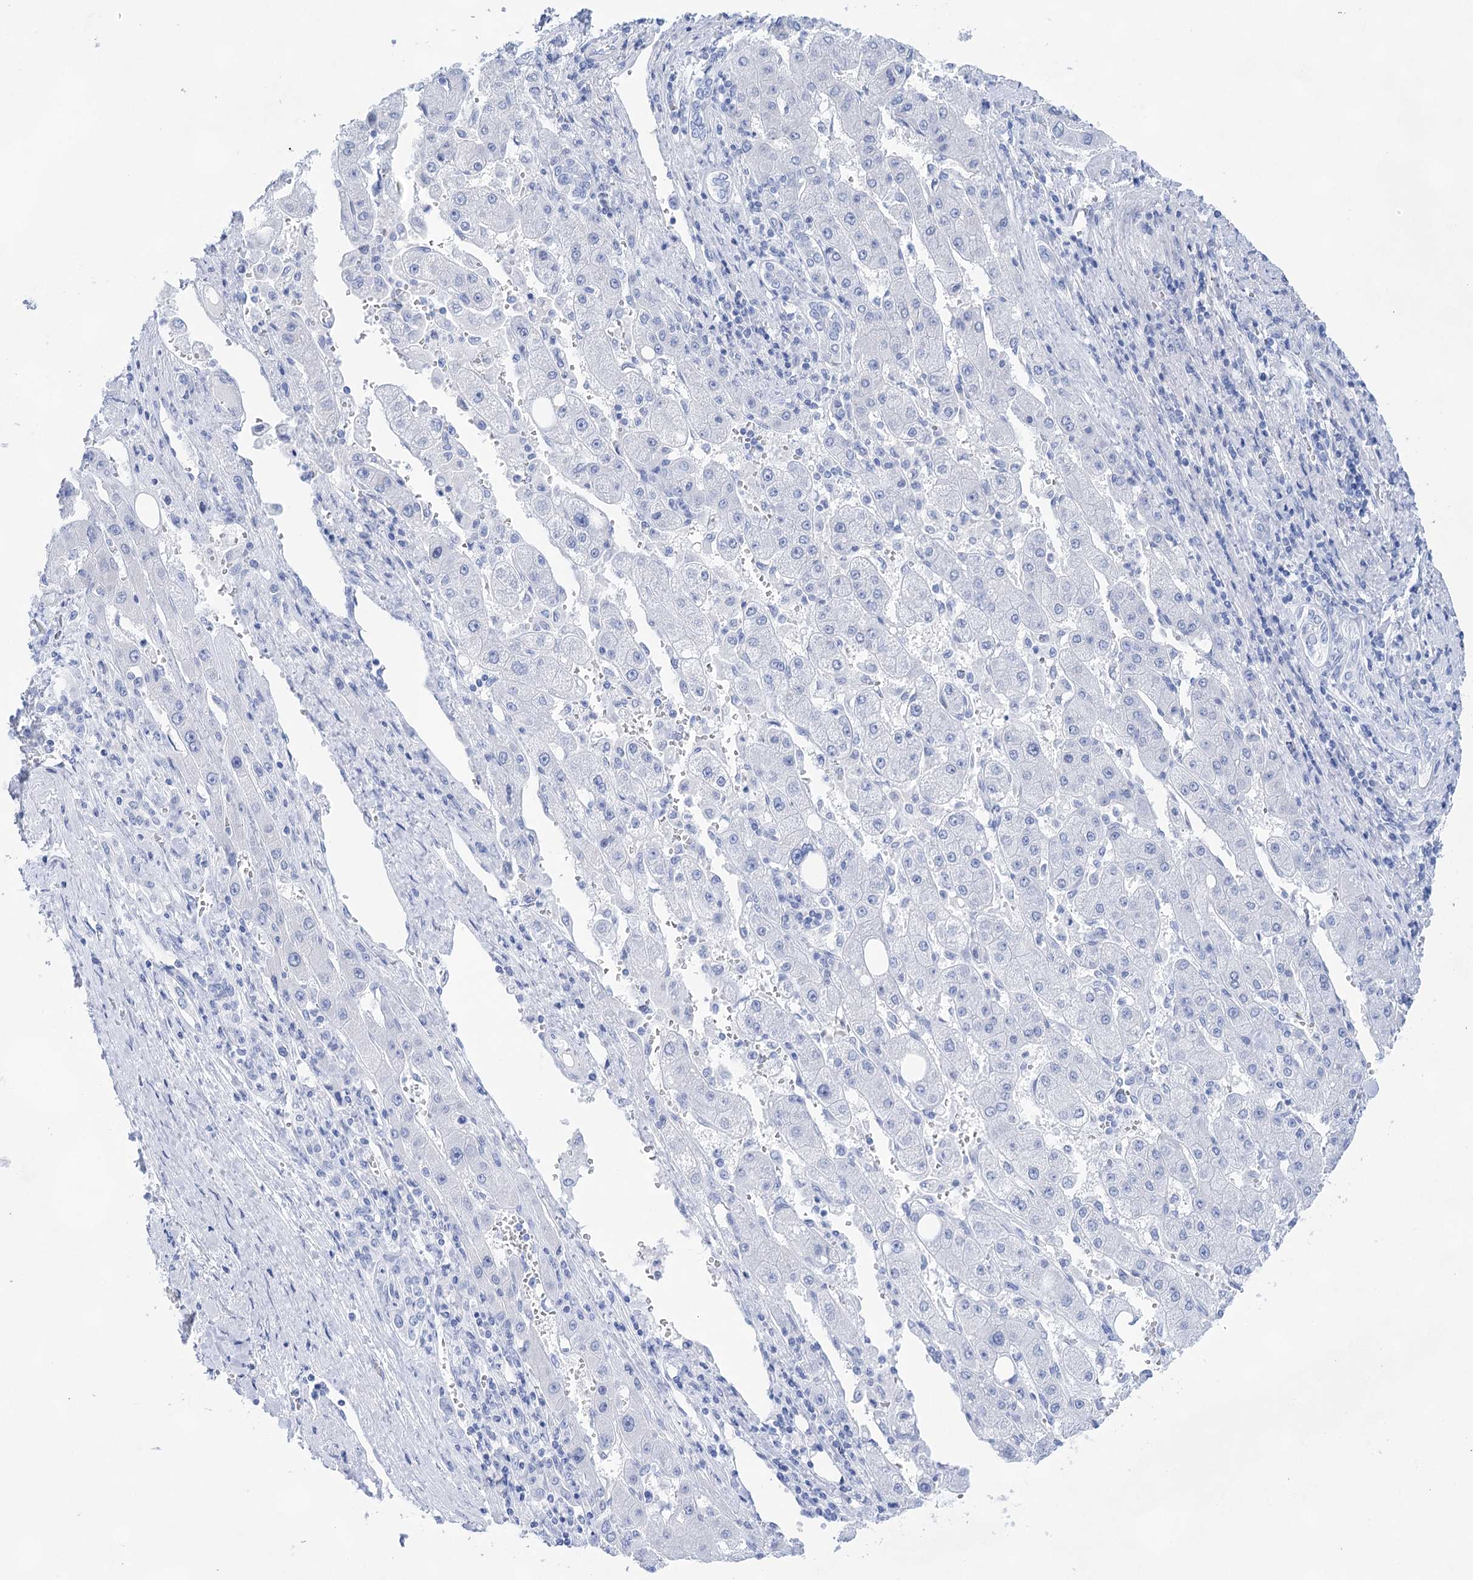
{"staining": {"intensity": "negative", "quantity": "none", "location": "none"}, "tissue": "liver cancer", "cell_type": "Tumor cells", "image_type": "cancer", "snomed": [{"axis": "morphology", "description": "Carcinoma, Hepatocellular, NOS"}, {"axis": "topography", "description": "Liver"}], "caption": "DAB immunohistochemical staining of human hepatocellular carcinoma (liver) shows no significant staining in tumor cells.", "gene": "LALBA", "patient": {"sex": "female", "age": 73}}